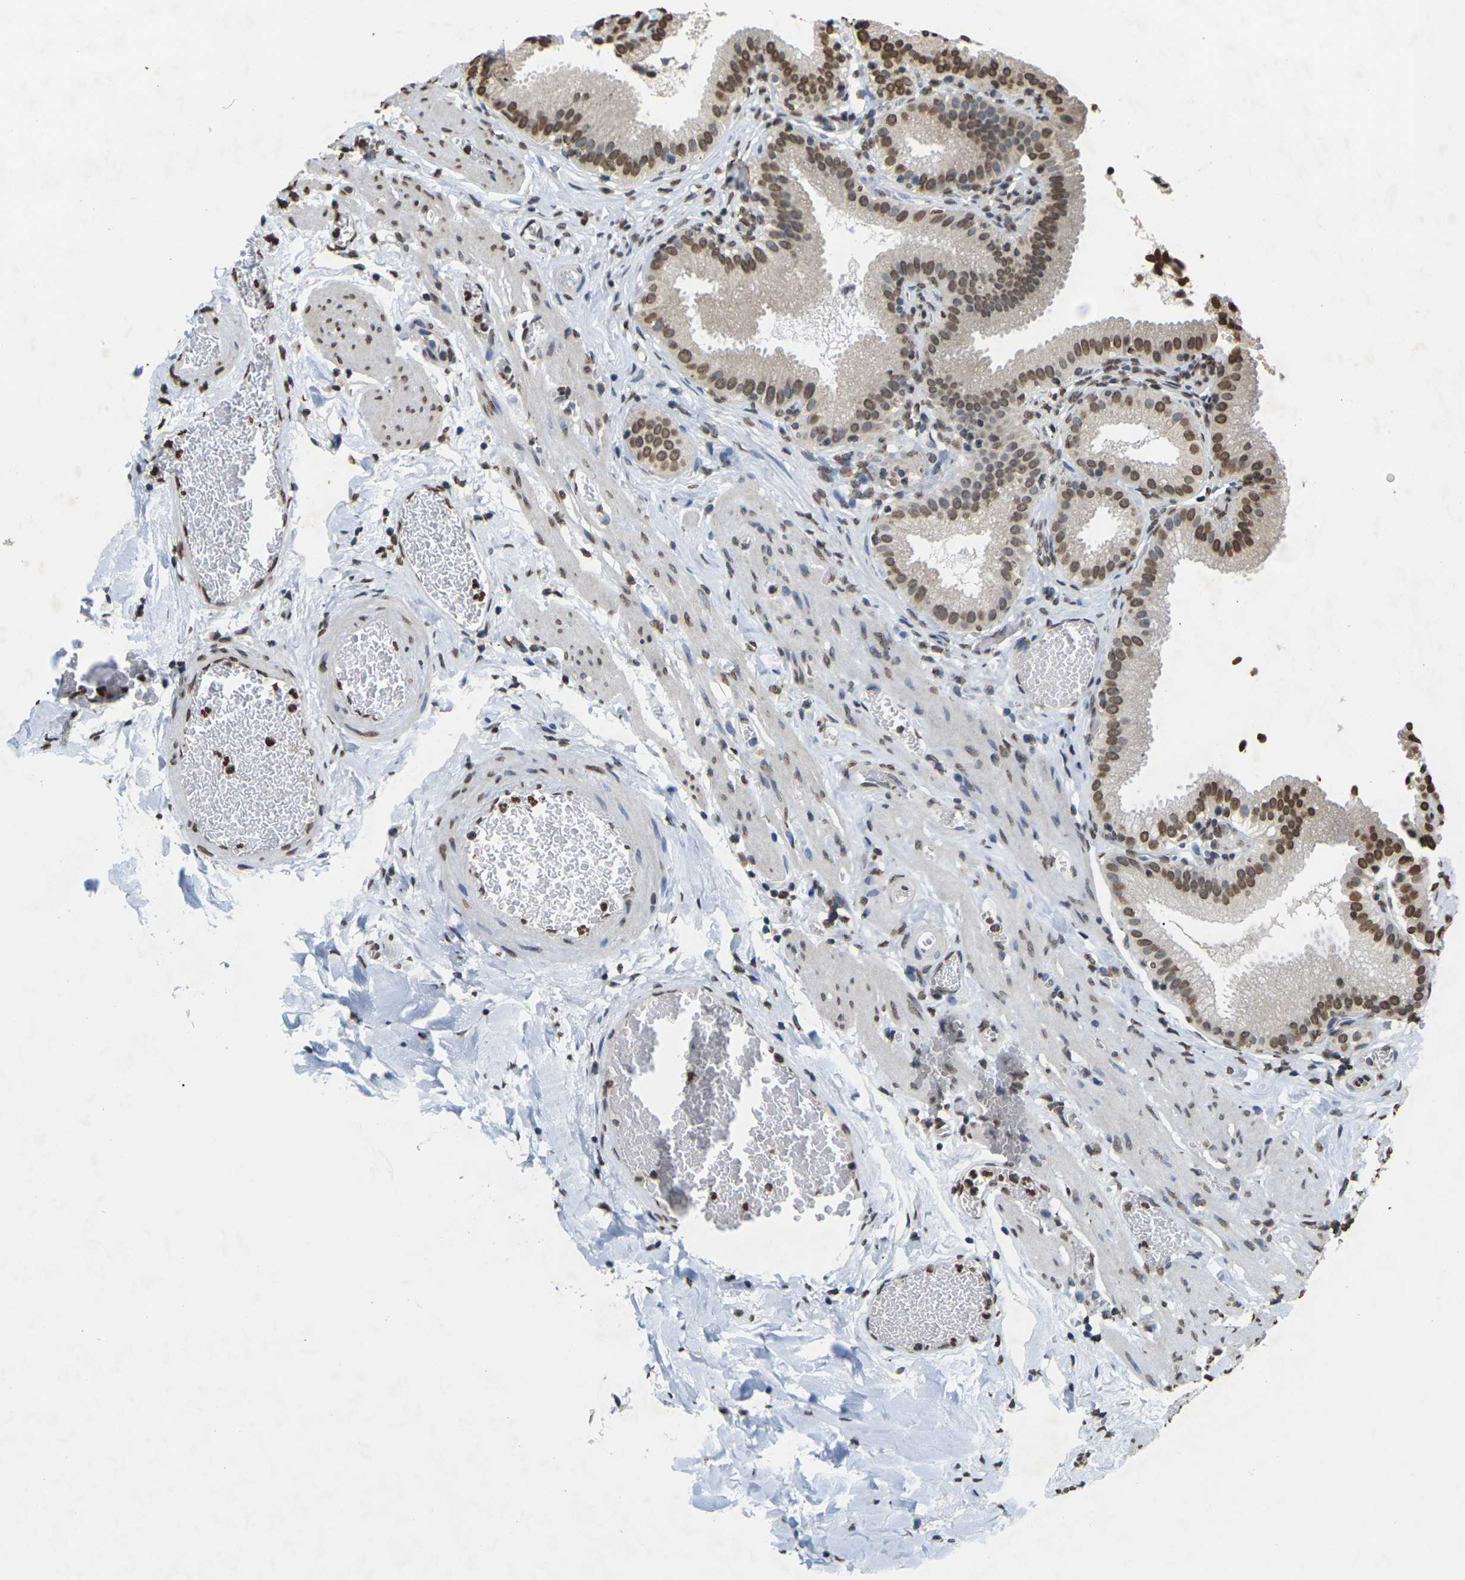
{"staining": {"intensity": "moderate", "quantity": ">75%", "location": "nuclear"}, "tissue": "gallbladder", "cell_type": "Glandular cells", "image_type": "normal", "snomed": [{"axis": "morphology", "description": "Normal tissue, NOS"}, {"axis": "topography", "description": "Gallbladder"}], "caption": "Glandular cells demonstrate medium levels of moderate nuclear staining in approximately >75% of cells in unremarkable gallbladder. The protein is shown in brown color, while the nuclei are stained blue.", "gene": "EMSY", "patient": {"sex": "male", "age": 54}}